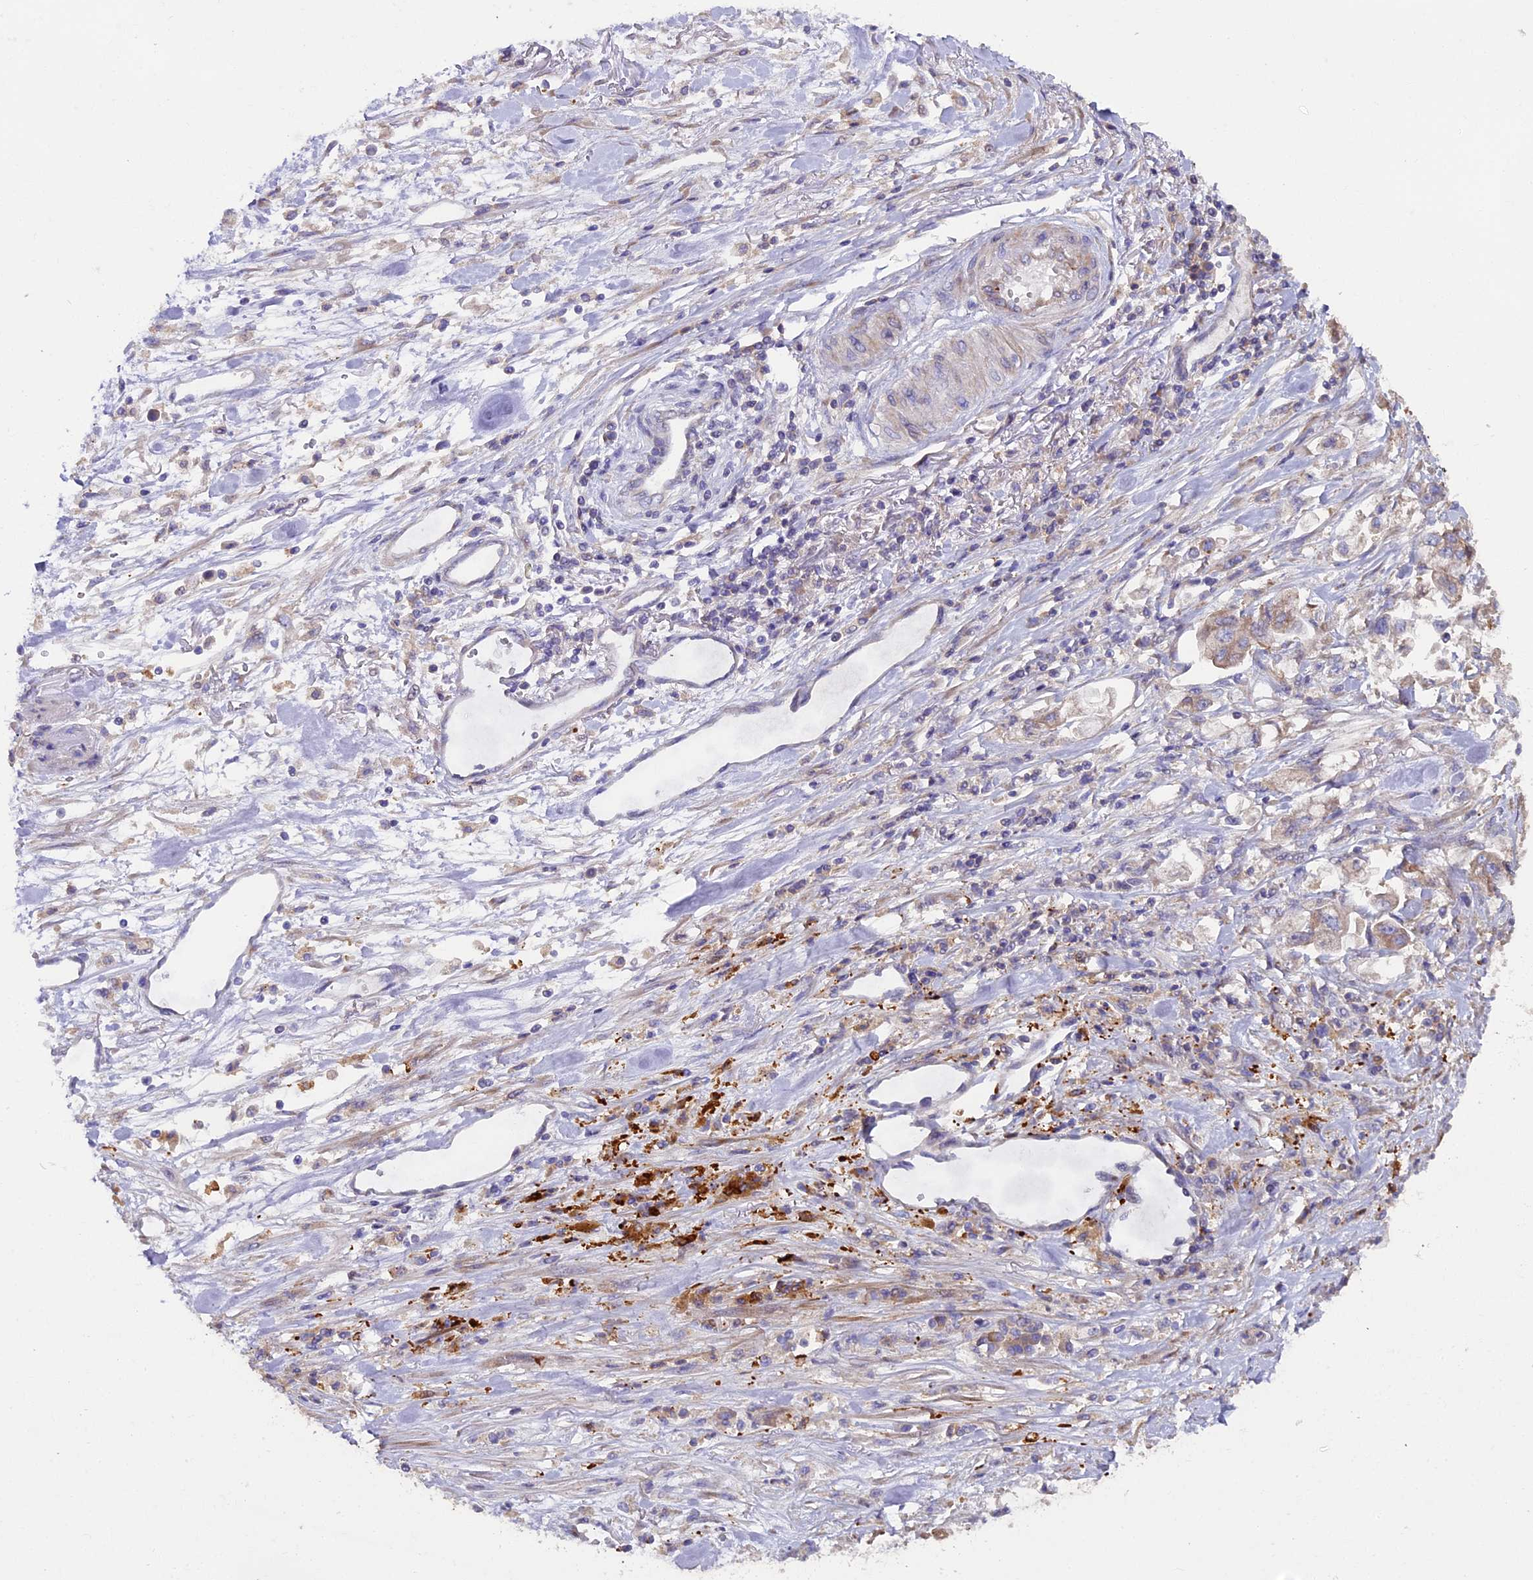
{"staining": {"intensity": "weak", "quantity": "<25%", "location": "cytoplasmic/membranous"}, "tissue": "stomach cancer", "cell_type": "Tumor cells", "image_type": "cancer", "snomed": [{"axis": "morphology", "description": "Adenocarcinoma, NOS"}, {"axis": "topography", "description": "Stomach"}], "caption": "Tumor cells are negative for brown protein staining in stomach cancer. The staining was performed using DAB to visualize the protein expression in brown, while the nuclei were stained in blue with hematoxylin (Magnification: 20x).", "gene": "PIGU", "patient": {"sex": "male", "age": 62}}